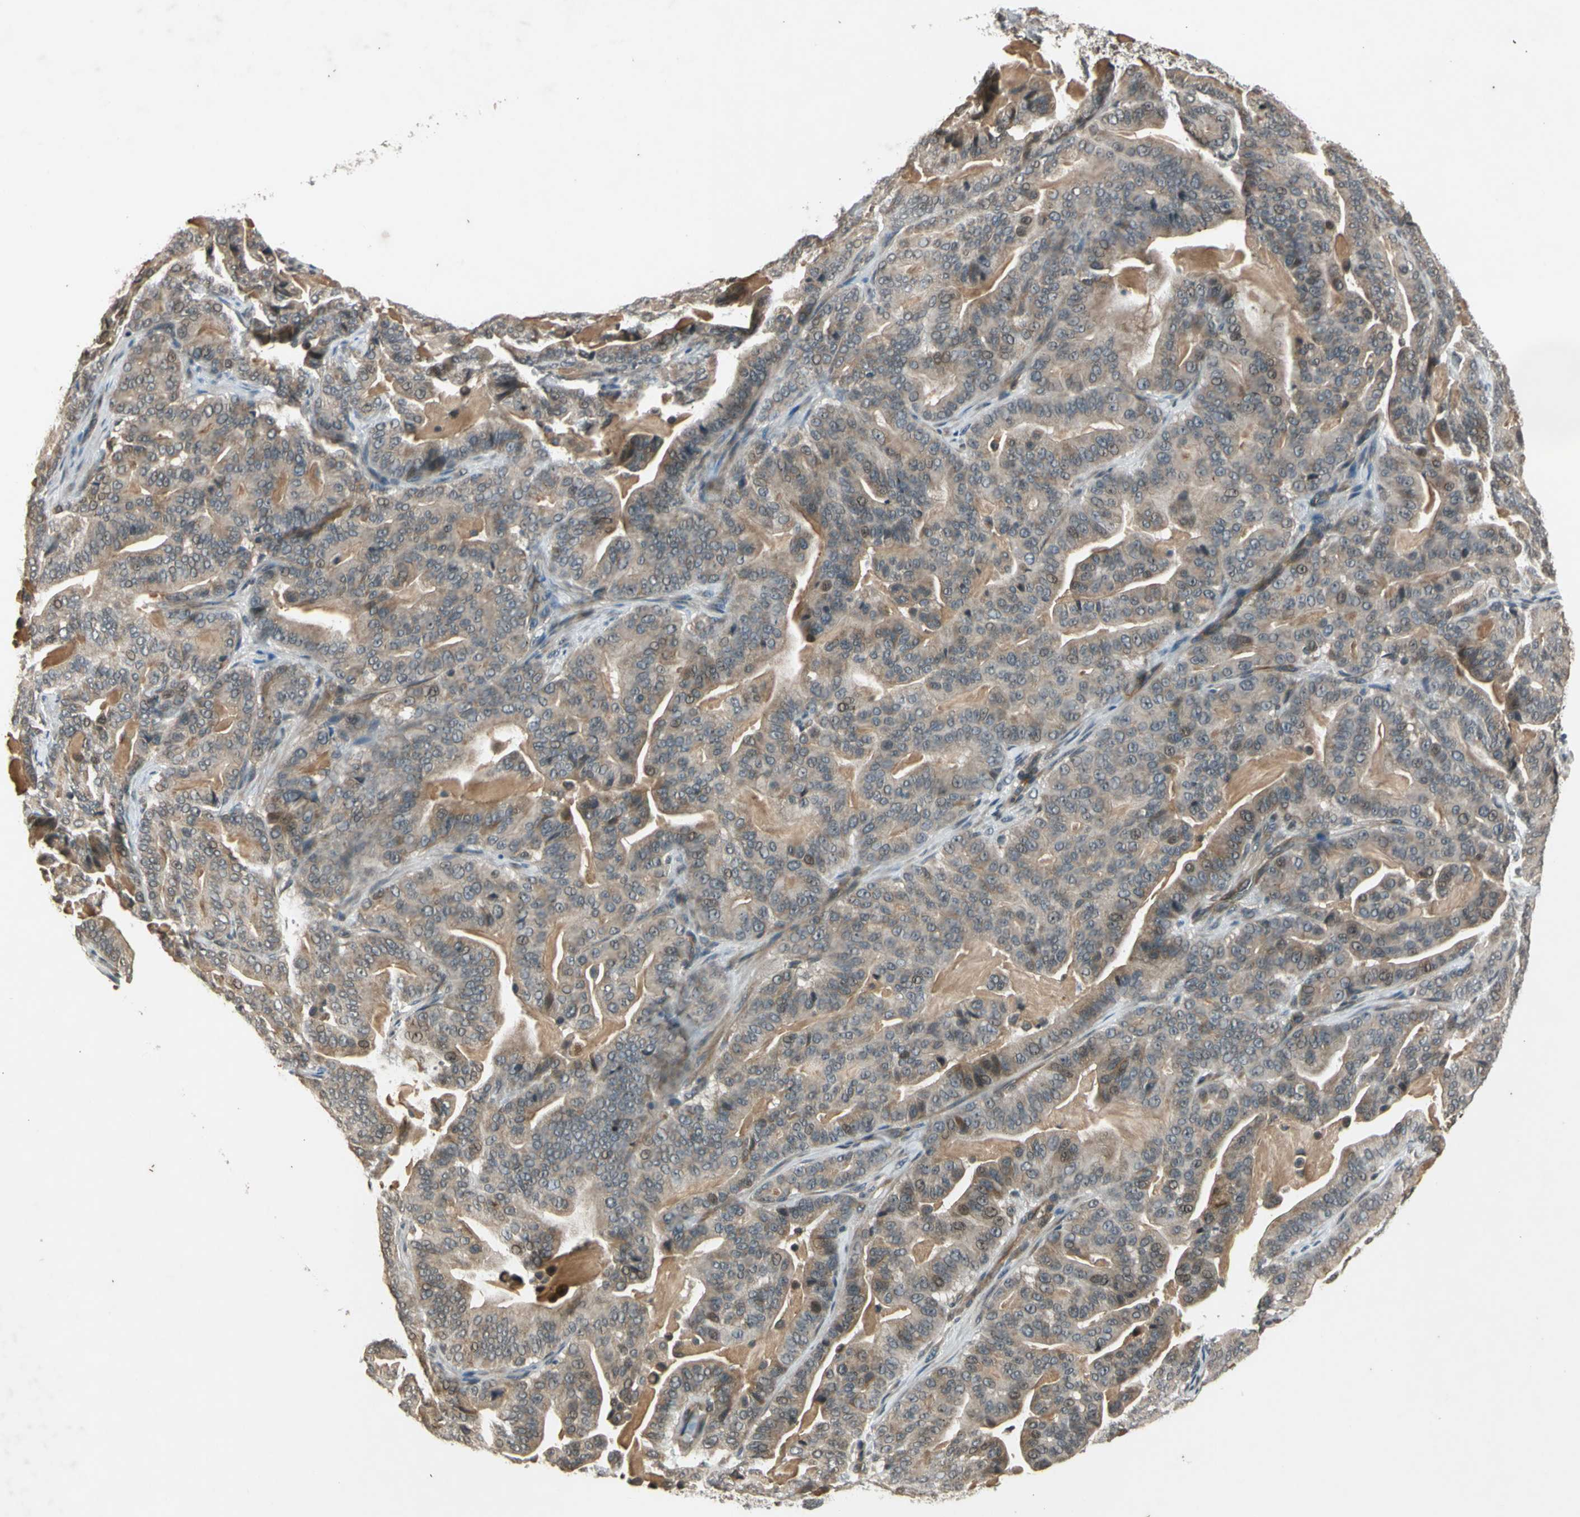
{"staining": {"intensity": "moderate", "quantity": ">75%", "location": "cytoplasmic/membranous,nuclear"}, "tissue": "pancreatic cancer", "cell_type": "Tumor cells", "image_type": "cancer", "snomed": [{"axis": "morphology", "description": "Adenocarcinoma, NOS"}, {"axis": "topography", "description": "Pancreas"}], "caption": "High-magnification brightfield microscopy of adenocarcinoma (pancreatic) stained with DAB (brown) and counterstained with hematoxylin (blue). tumor cells exhibit moderate cytoplasmic/membranous and nuclear positivity is present in approximately>75% of cells. (Brightfield microscopy of DAB IHC at high magnification).", "gene": "EFNB2", "patient": {"sex": "male", "age": 63}}